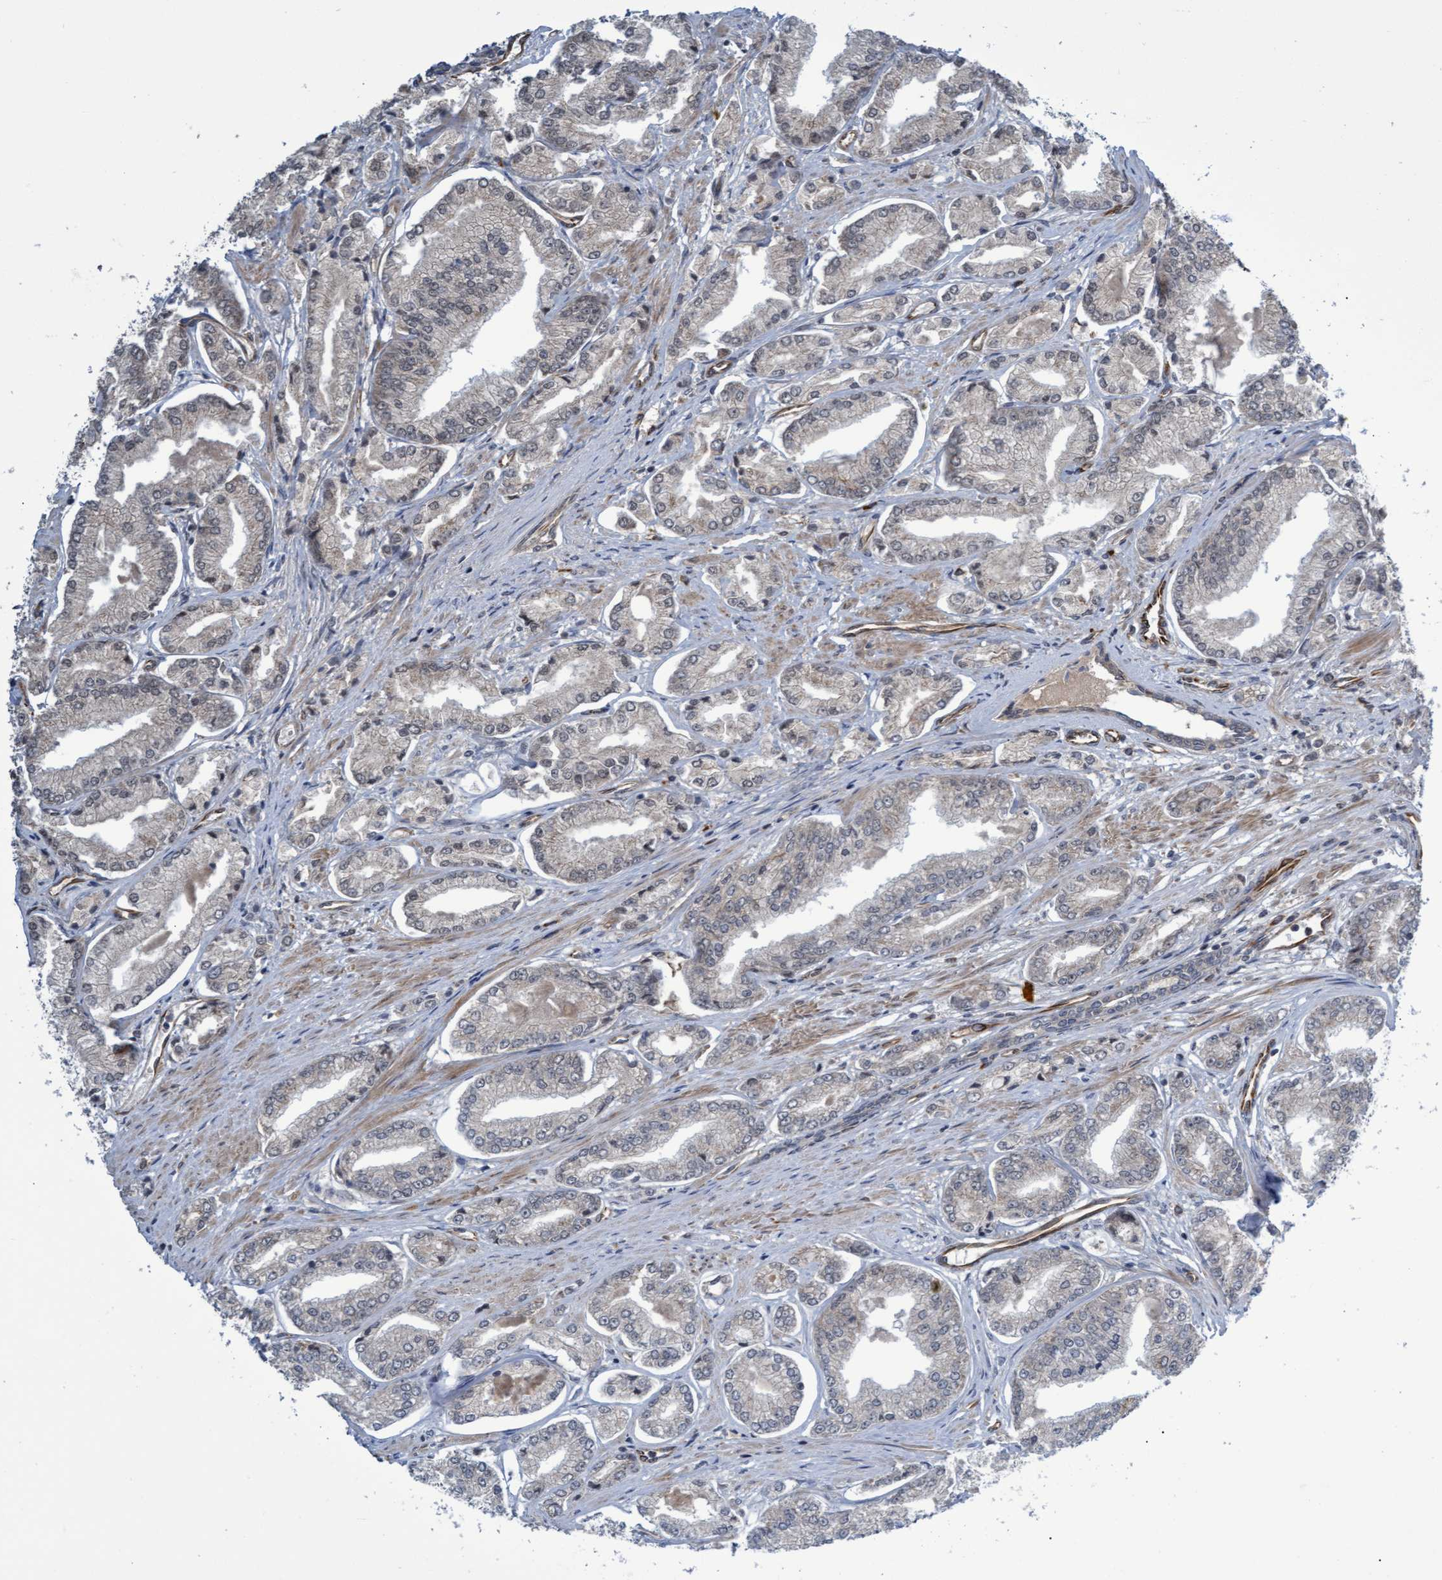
{"staining": {"intensity": "negative", "quantity": "none", "location": "none"}, "tissue": "prostate cancer", "cell_type": "Tumor cells", "image_type": "cancer", "snomed": [{"axis": "morphology", "description": "Adenocarcinoma, Low grade"}, {"axis": "topography", "description": "Prostate"}], "caption": "Immunohistochemistry of human prostate adenocarcinoma (low-grade) demonstrates no positivity in tumor cells. (Stains: DAB IHC with hematoxylin counter stain, Microscopy: brightfield microscopy at high magnification).", "gene": "TNFRSF10B", "patient": {"sex": "male", "age": 52}}